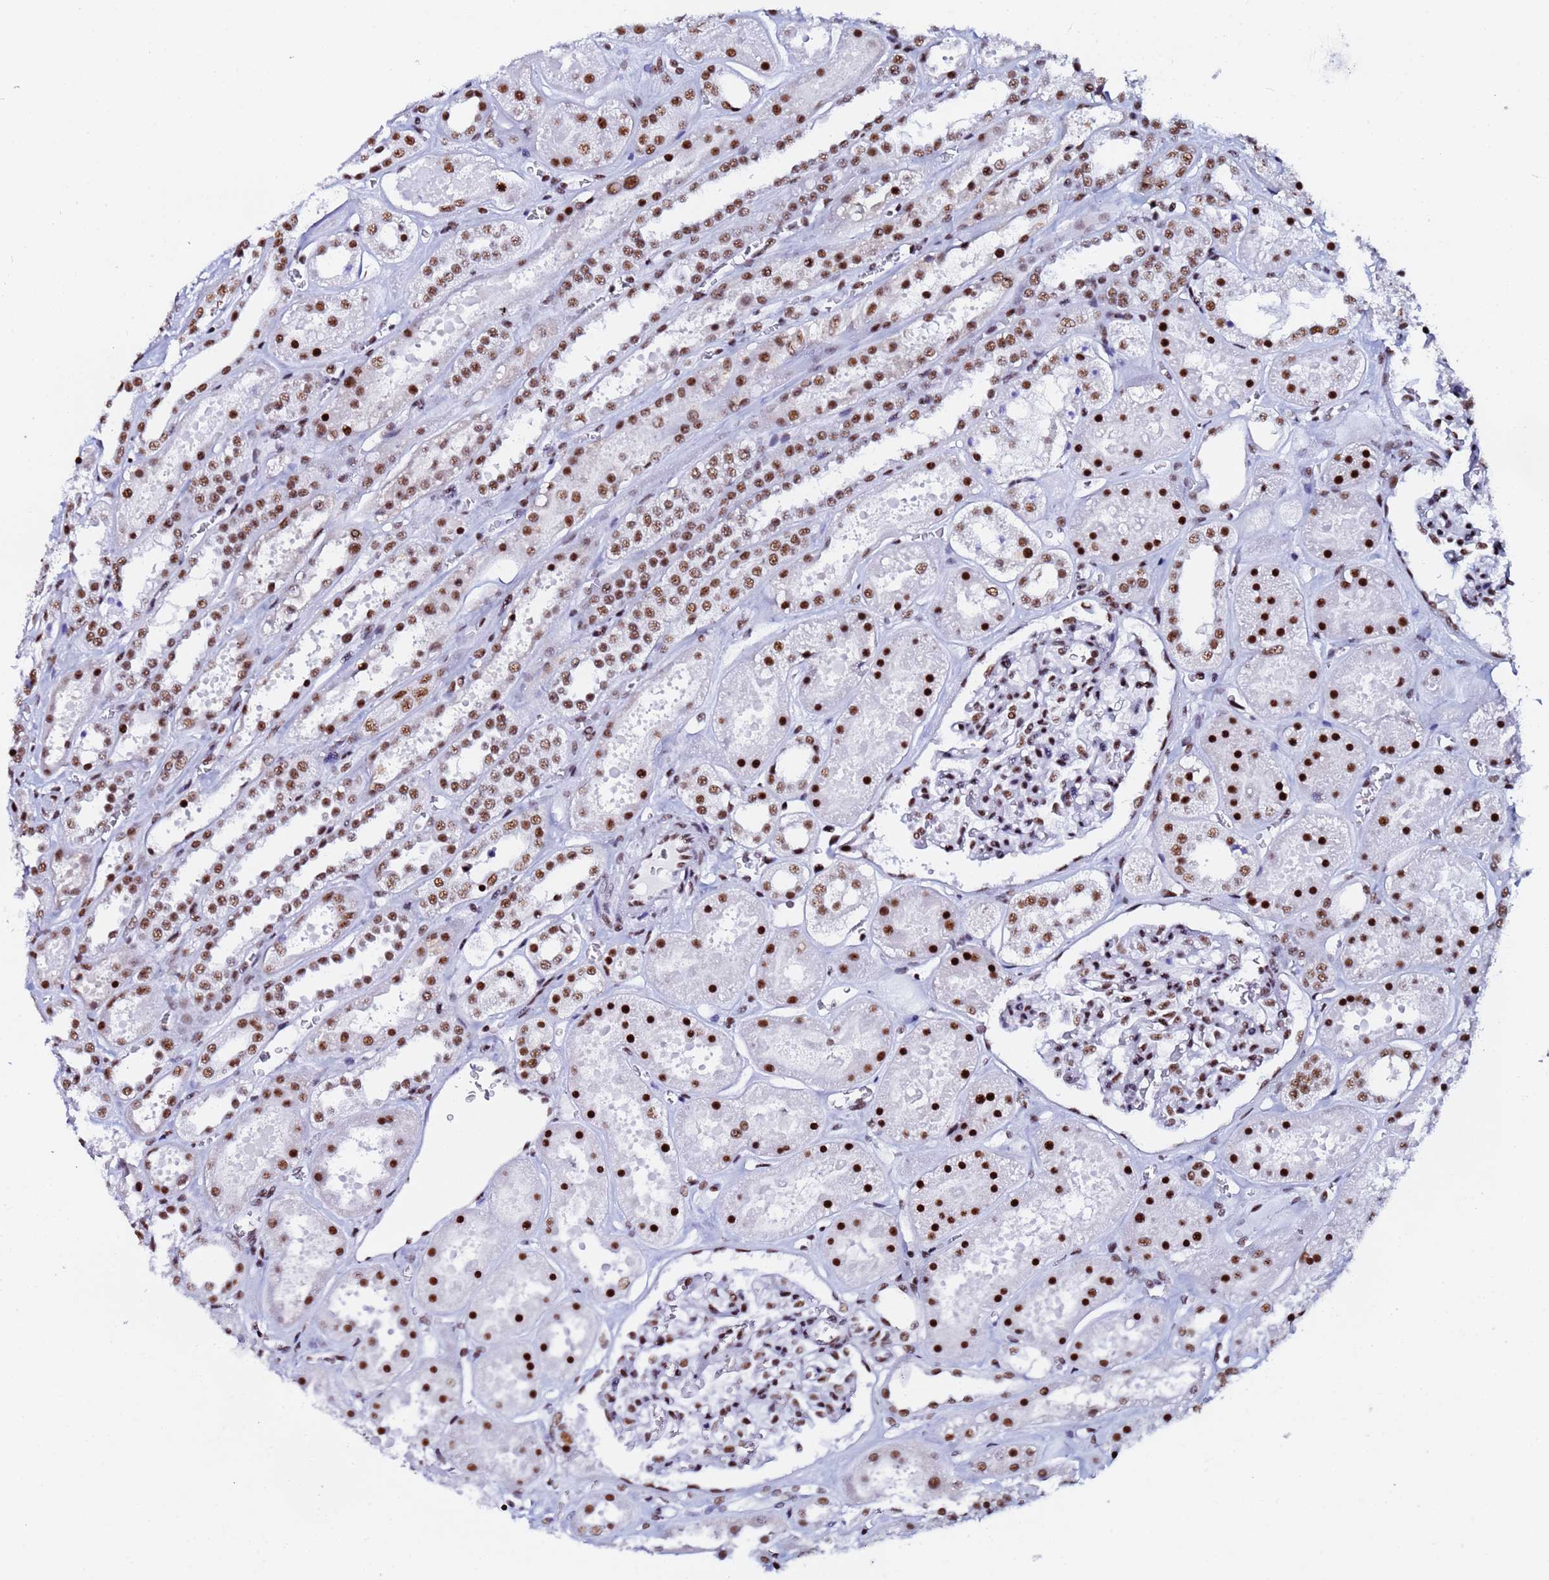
{"staining": {"intensity": "moderate", "quantity": ">75%", "location": "nuclear"}, "tissue": "kidney", "cell_type": "Cells in glomeruli", "image_type": "normal", "snomed": [{"axis": "morphology", "description": "Normal tissue, NOS"}, {"axis": "topography", "description": "Kidney"}], "caption": "High-magnification brightfield microscopy of benign kidney stained with DAB (3,3'-diaminobenzidine) (brown) and counterstained with hematoxylin (blue). cells in glomeruli exhibit moderate nuclear positivity is identified in approximately>75% of cells. The staining is performed using DAB brown chromogen to label protein expression. The nuclei are counter-stained blue using hematoxylin.", "gene": "SNRPA1", "patient": {"sex": "female", "age": 41}}